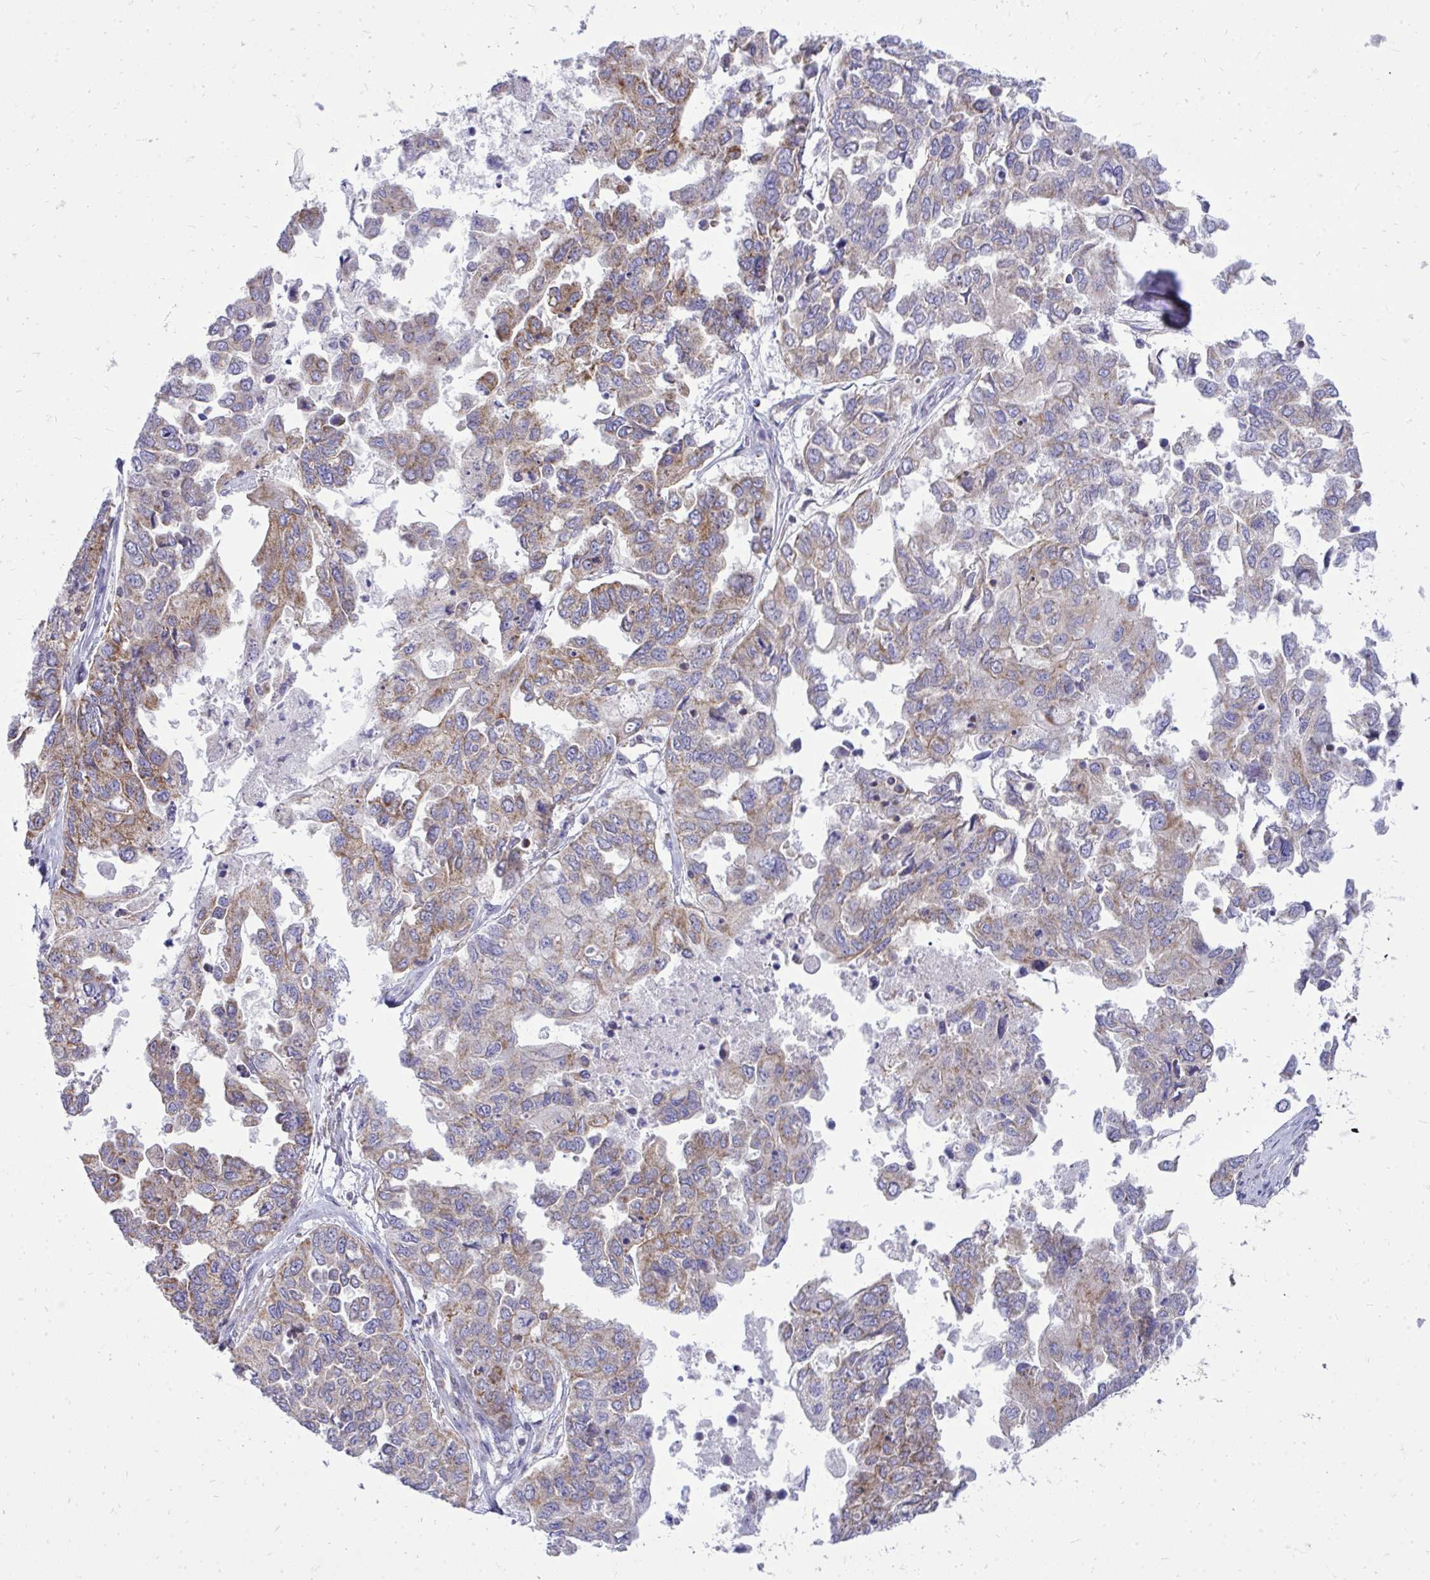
{"staining": {"intensity": "moderate", "quantity": "25%-75%", "location": "cytoplasmic/membranous"}, "tissue": "ovarian cancer", "cell_type": "Tumor cells", "image_type": "cancer", "snomed": [{"axis": "morphology", "description": "Cystadenocarcinoma, serous, NOS"}, {"axis": "topography", "description": "Ovary"}], "caption": "A brown stain highlights moderate cytoplasmic/membranous staining of a protein in ovarian cancer (serous cystadenocarcinoma) tumor cells.", "gene": "SPTBN2", "patient": {"sex": "female", "age": 53}}